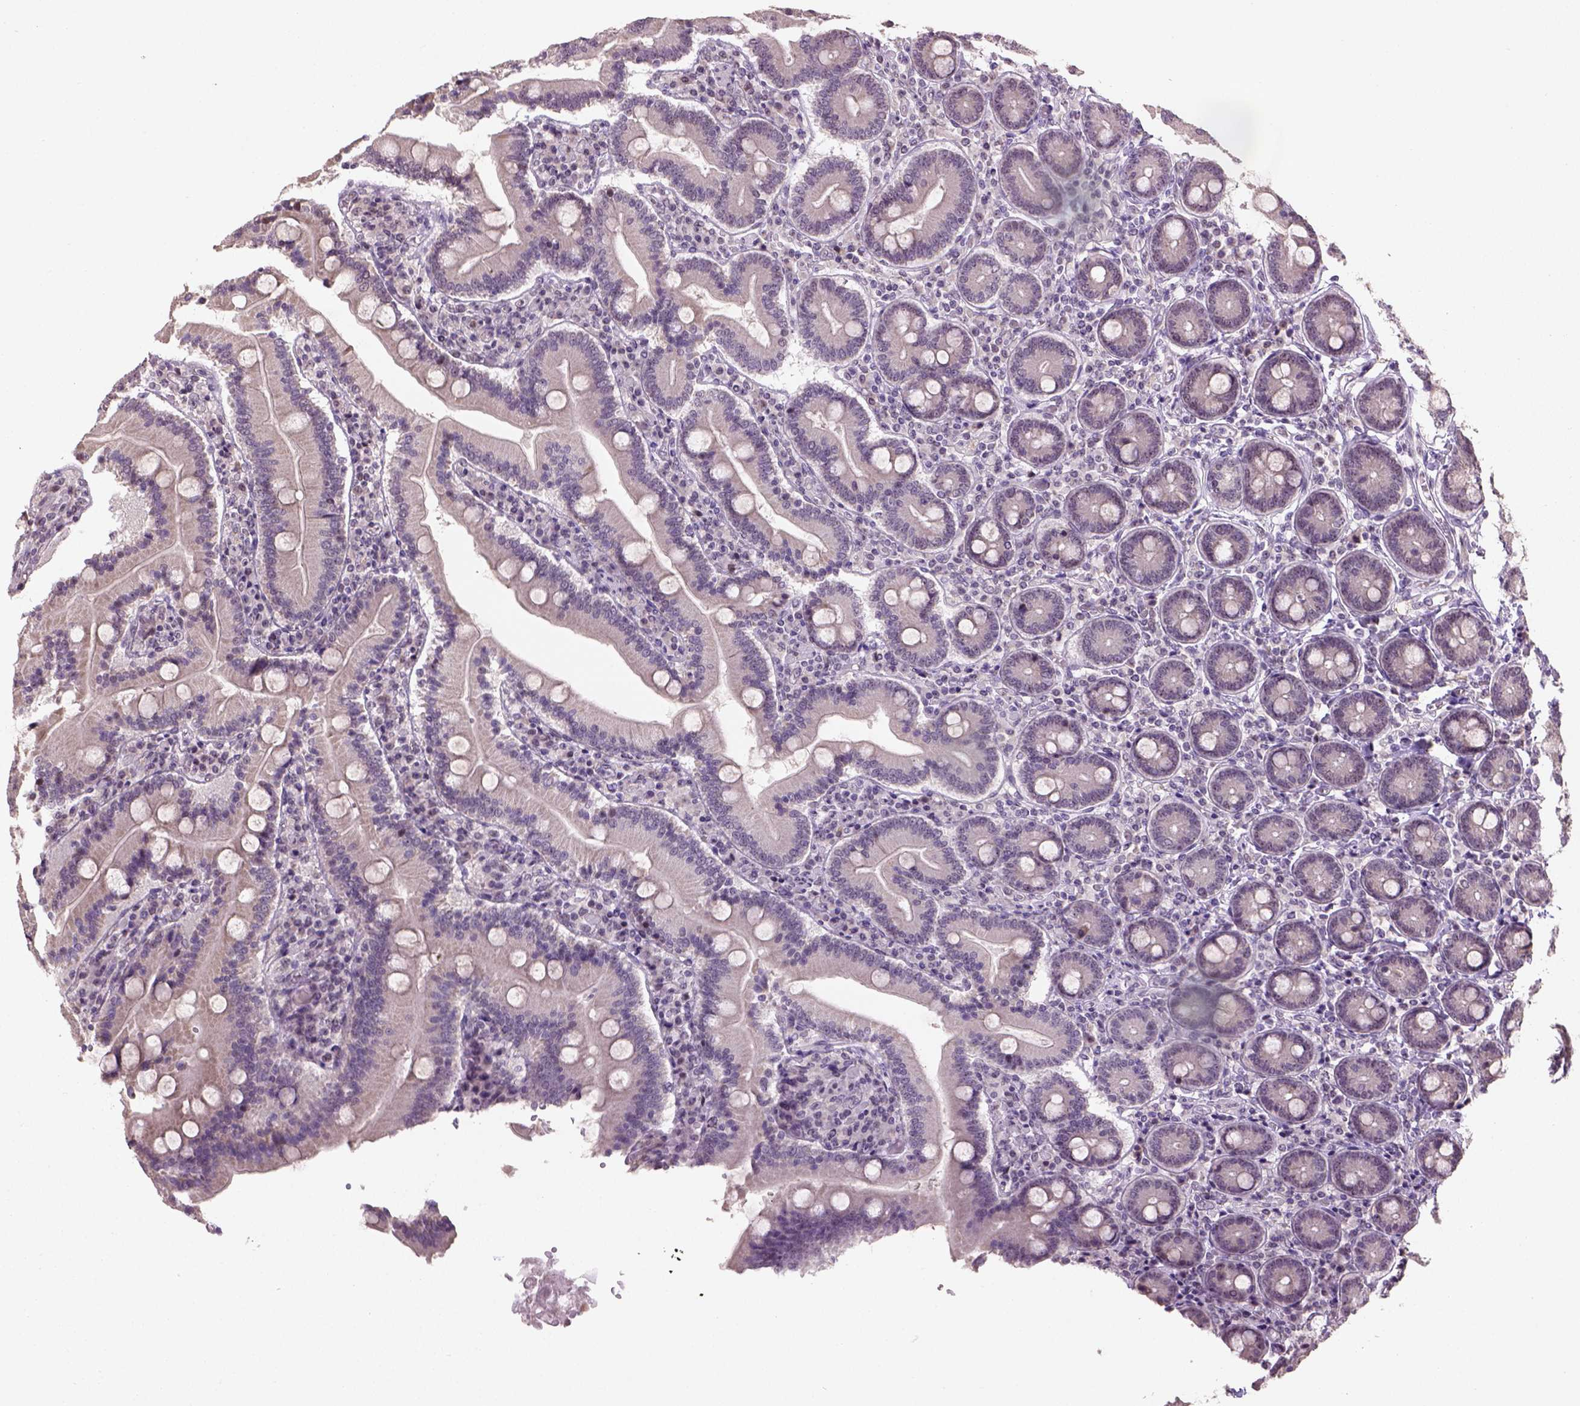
{"staining": {"intensity": "negative", "quantity": "none", "location": "none"}, "tissue": "duodenum", "cell_type": "Glandular cells", "image_type": "normal", "snomed": [{"axis": "morphology", "description": "Normal tissue, NOS"}, {"axis": "topography", "description": "Duodenum"}], "caption": "A high-resolution photomicrograph shows immunohistochemistry staining of normal duodenum, which displays no significant expression in glandular cells.", "gene": "DDX50", "patient": {"sex": "female", "age": 62}}